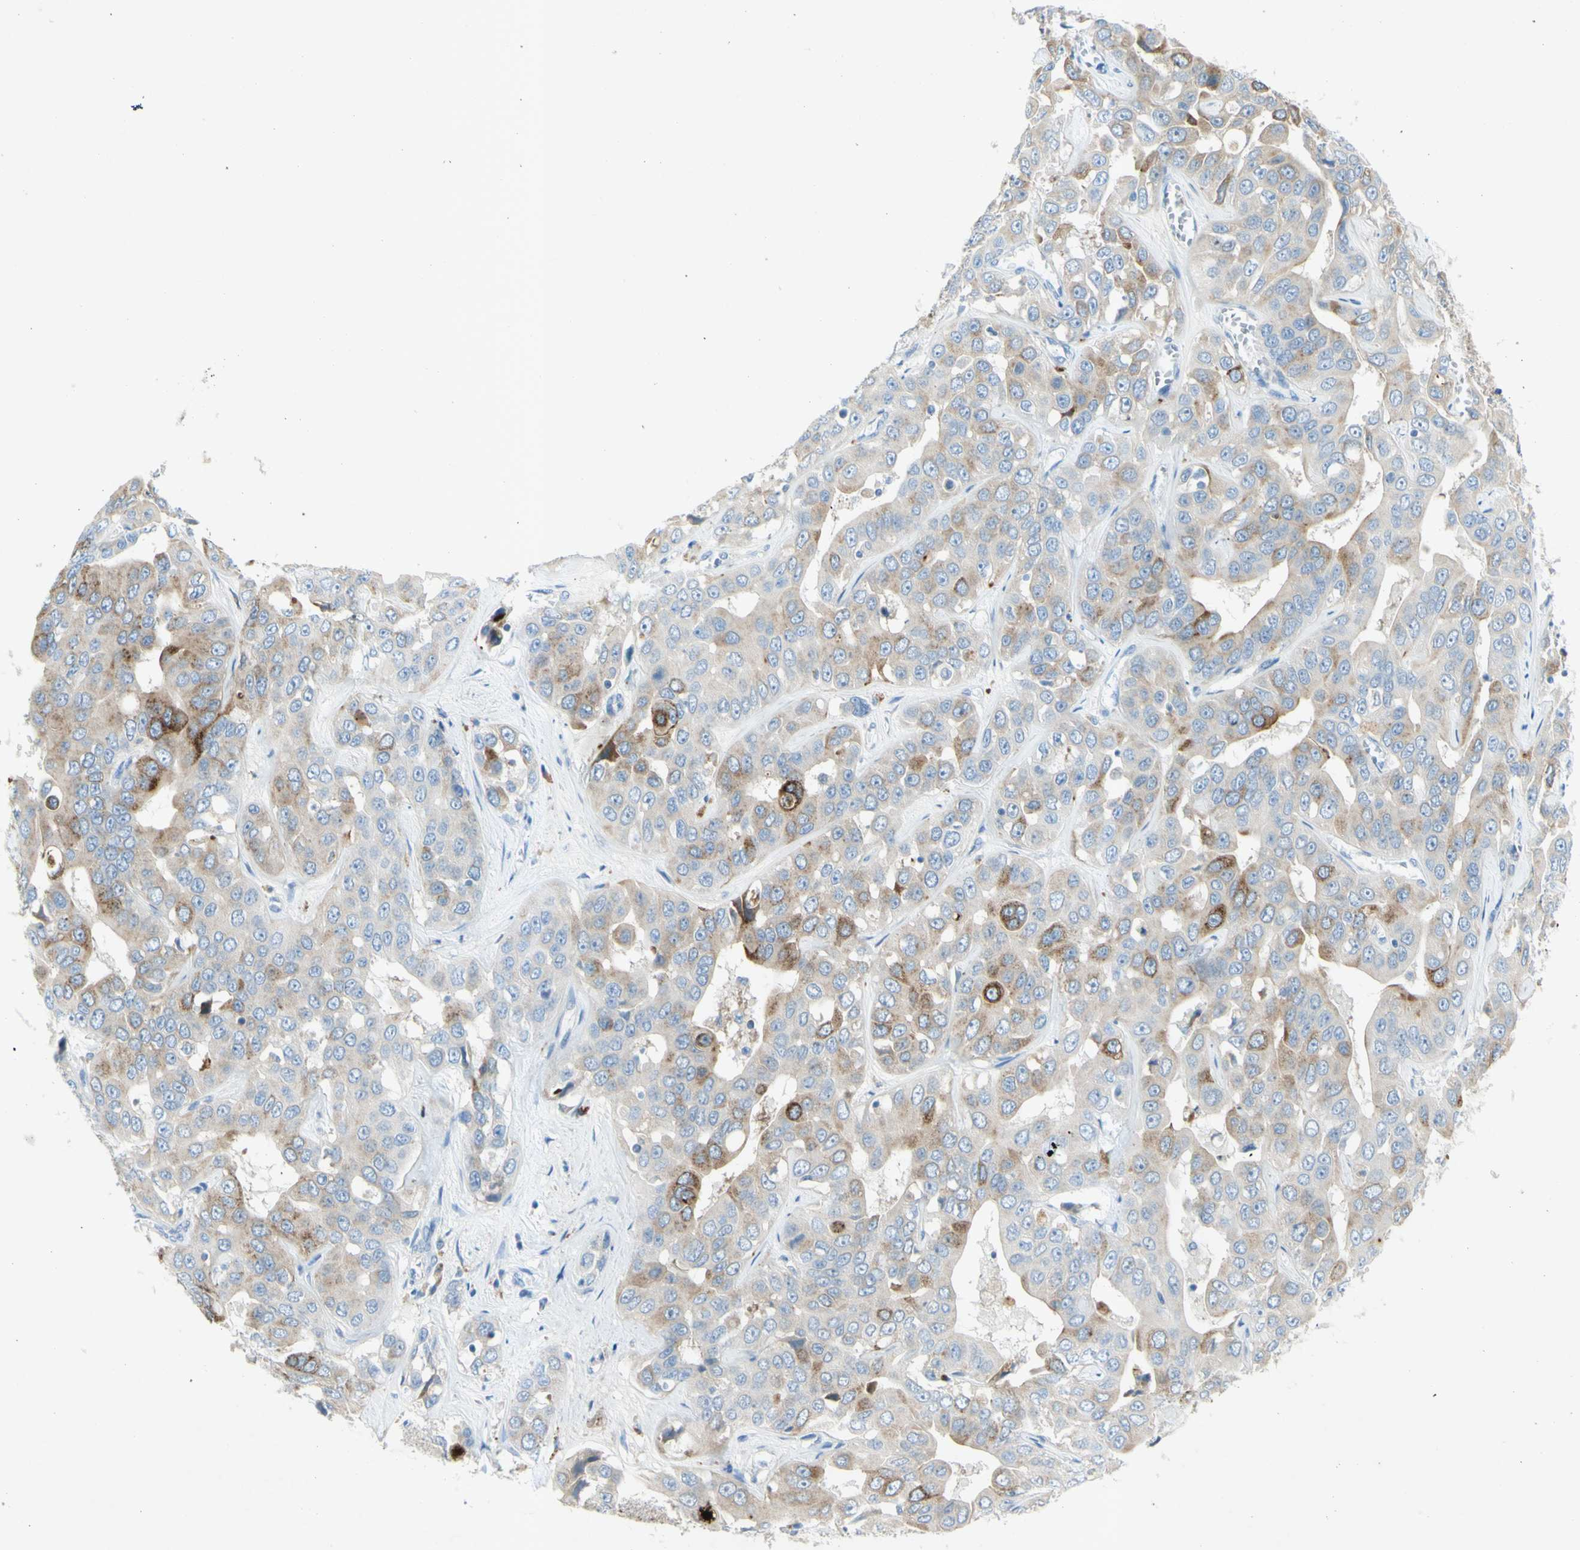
{"staining": {"intensity": "moderate", "quantity": "<25%", "location": "cytoplasmic/membranous"}, "tissue": "liver cancer", "cell_type": "Tumor cells", "image_type": "cancer", "snomed": [{"axis": "morphology", "description": "Cholangiocarcinoma"}, {"axis": "topography", "description": "Liver"}], "caption": "Immunohistochemistry (IHC) (DAB (3,3'-diaminobenzidine)) staining of cholangiocarcinoma (liver) displays moderate cytoplasmic/membranous protein positivity in about <25% of tumor cells.", "gene": "GDF15", "patient": {"sex": "female", "age": 52}}